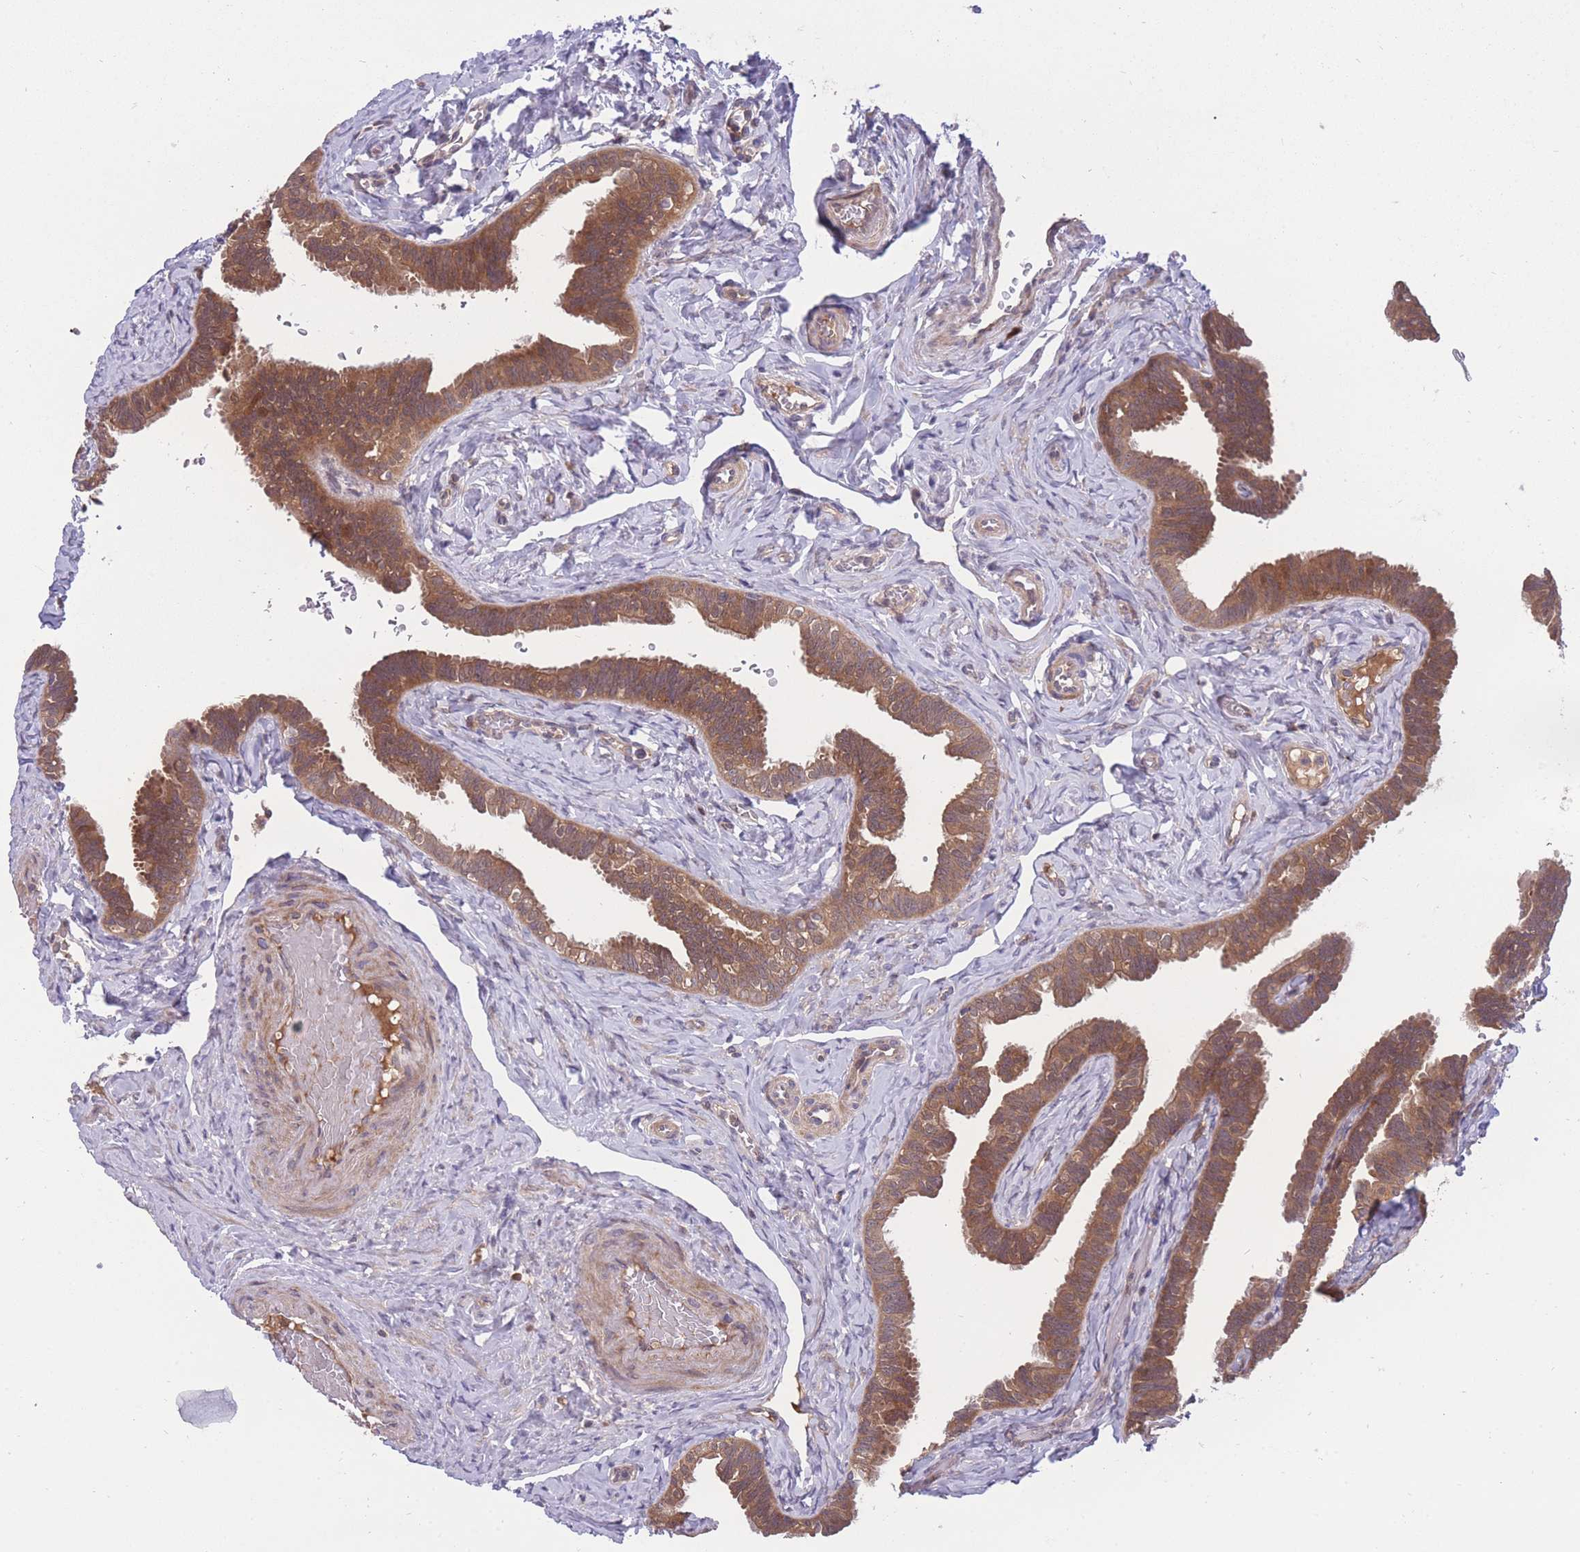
{"staining": {"intensity": "moderate", "quantity": ">75%", "location": "cytoplasmic/membranous"}, "tissue": "fallopian tube", "cell_type": "Glandular cells", "image_type": "normal", "snomed": [{"axis": "morphology", "description": "Normal tissue, NOS"}, {"axis": "topography", "description": "Fallopian tube"}], "caption": "About >75% of glandular cells in benign fallopian tube exhibit moderate cytoplasmic/membranous protein positivity as visualized by brown immunohistochemical staining.", "gene": "UBE2NL", "patient": {"sex": "female", "age": 39}}